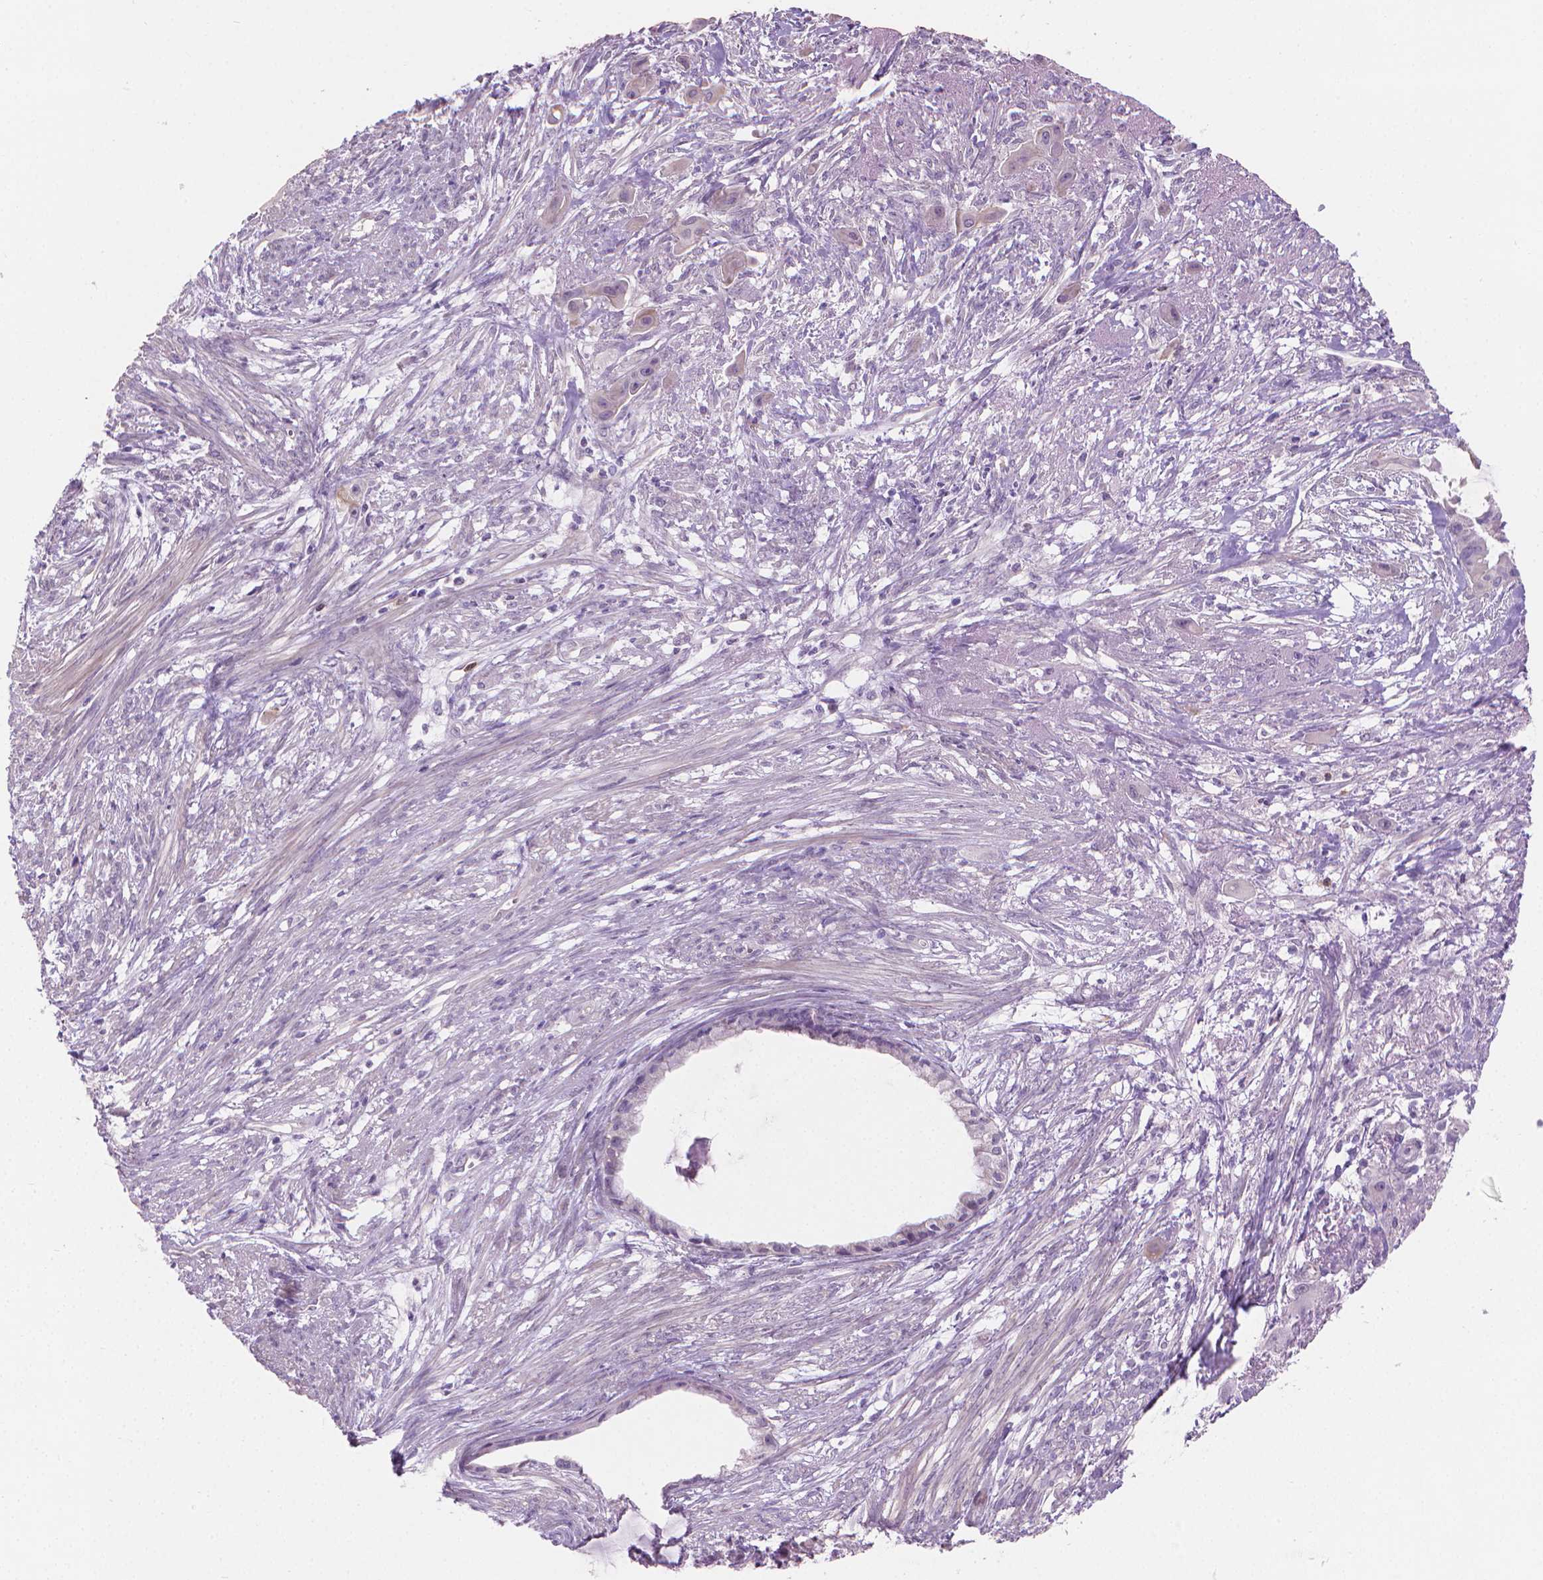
{"staining": {"intensity": "negative", "quantity": "none", "location": "none"}, "tissue": "endometrial cancer", "cell_type": "Tumor cells", "image_type": "cancer", "snomed": [{"axis": "morphology", "description": "Adenocarcinoma, NOS"}, {"axis": "topography", "description": "Endometrium"}], "caption": "Immunohistochemistry of human endometrial cancer (adenocarcinoma) reveals no expression in tumor cells.", "gene": "GSDMA", "patient": {"sex": "female", "age": 86}}